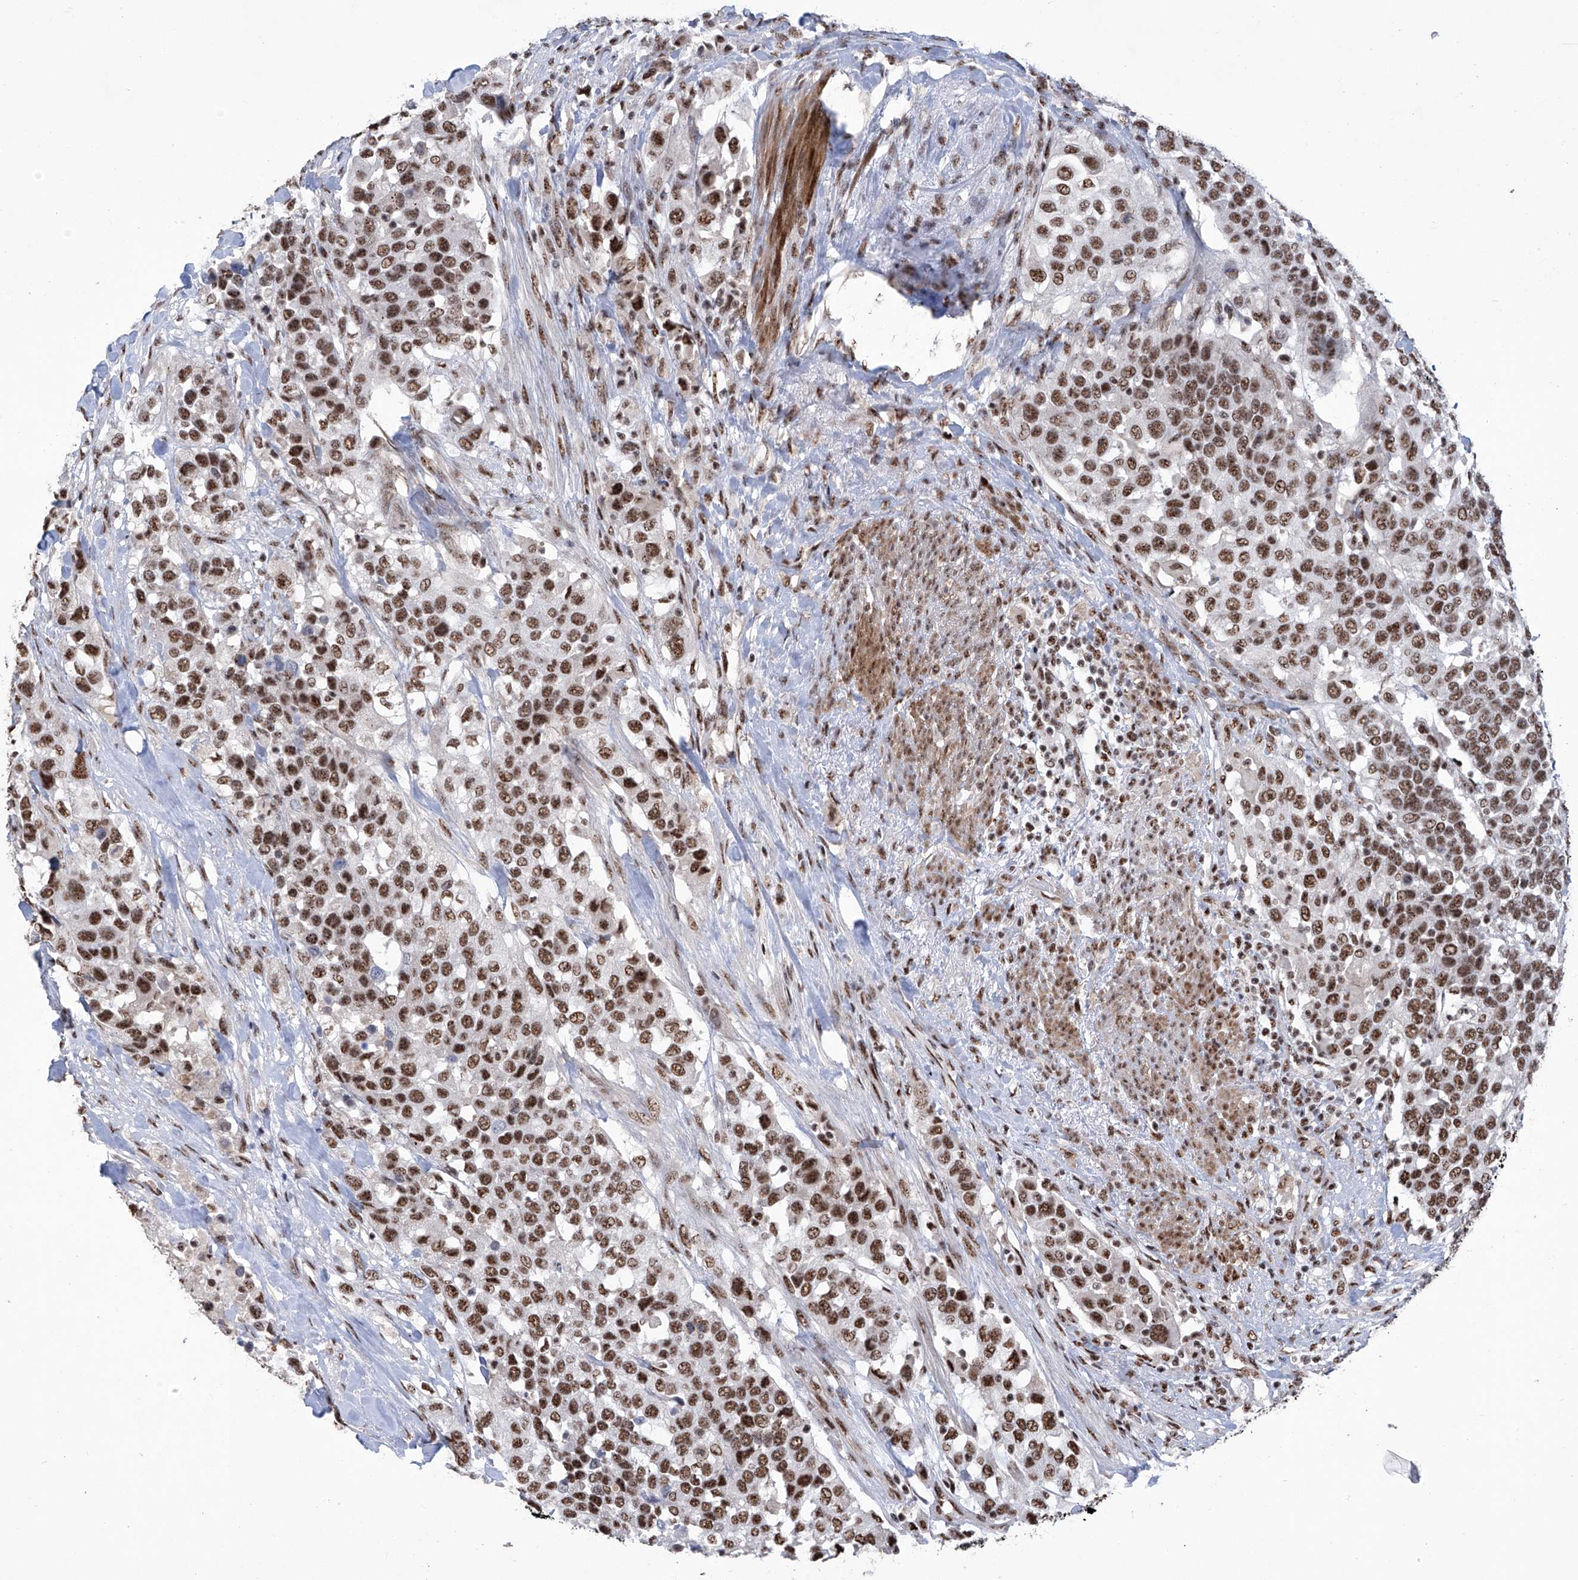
{"staining": {"intensity": "strong", "quantity": ">75%", "location": "nuclear"}, "tissue": "urothelial cancer", "cell_type": "Tumor cells", "image_type": "cancer", "snomed": [{"axis": "morphology", "description": "Urothelial carcinoma, High grade"}, {"axis": "topography", "description": "Urinary bladder"}], "caption": "Strong nuclear protein staining is present in about >75% of tumor cells in high-grade urothelial carcinoma. (IHC, brightfield microscopy, high magnification).", "gene": "FBXL4", "patient": {"sex": "female", "age": 80}}